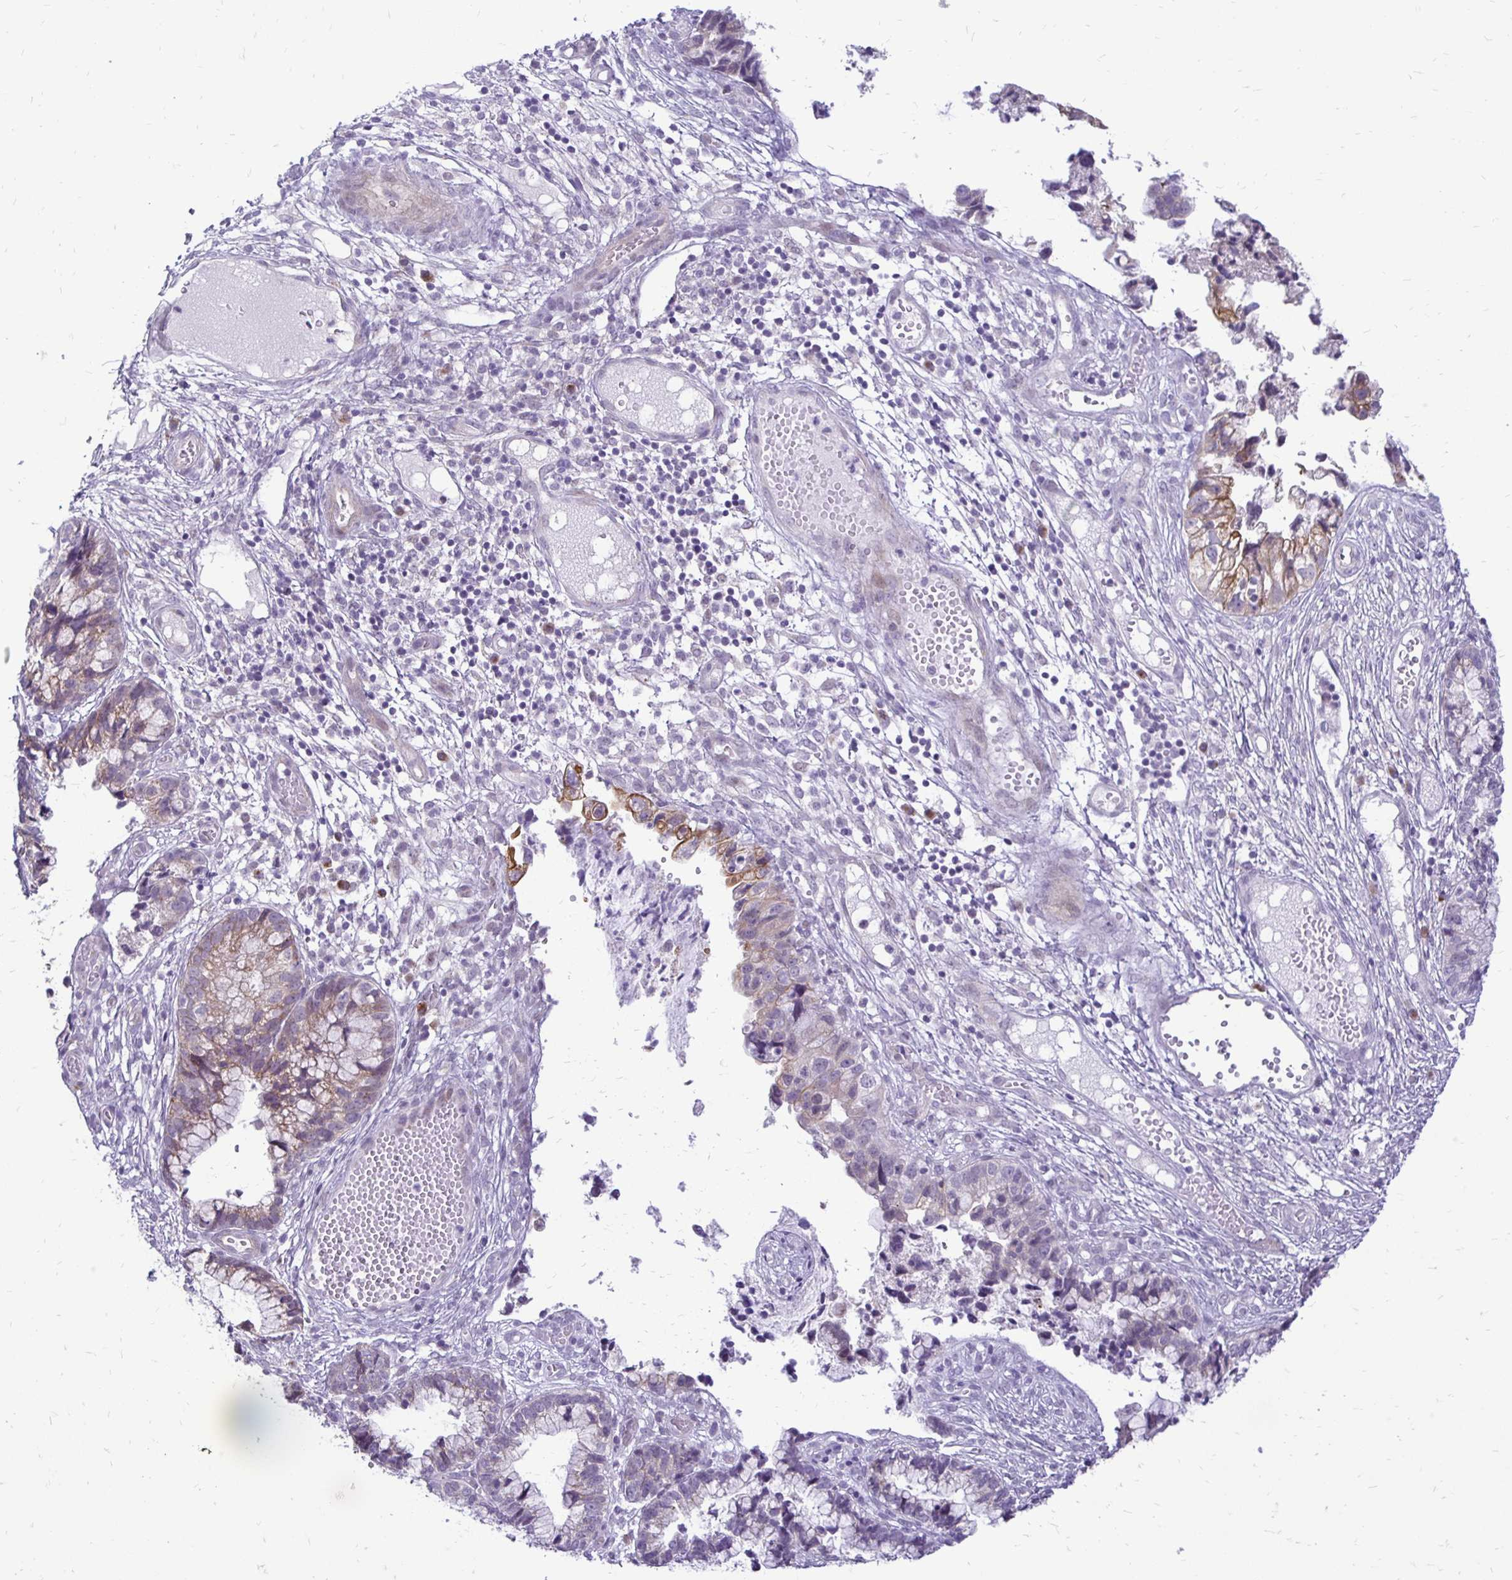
{"staining": {"intensity": "moderate", "quantity": "<25%", "location": "cytoplasmic/membranous"}, "tissue": "cervical cancer", "cell_type": "Tumor cells", "image_type": "cancer", "snomed": [{"axis": "morphology", "description": "Adenocarcinoma, NOS"}, {"axis": "topography", "description": "Cervix"}], "caption": "This is an image of immunohistochemistry (IHC) staining of cervical adenocarcinoma, which shows moderate expression in the cytoplasmic/membranous of tumor cells.", "gene": "EPYC", "patient": {"sex": "female", "age": 44}}